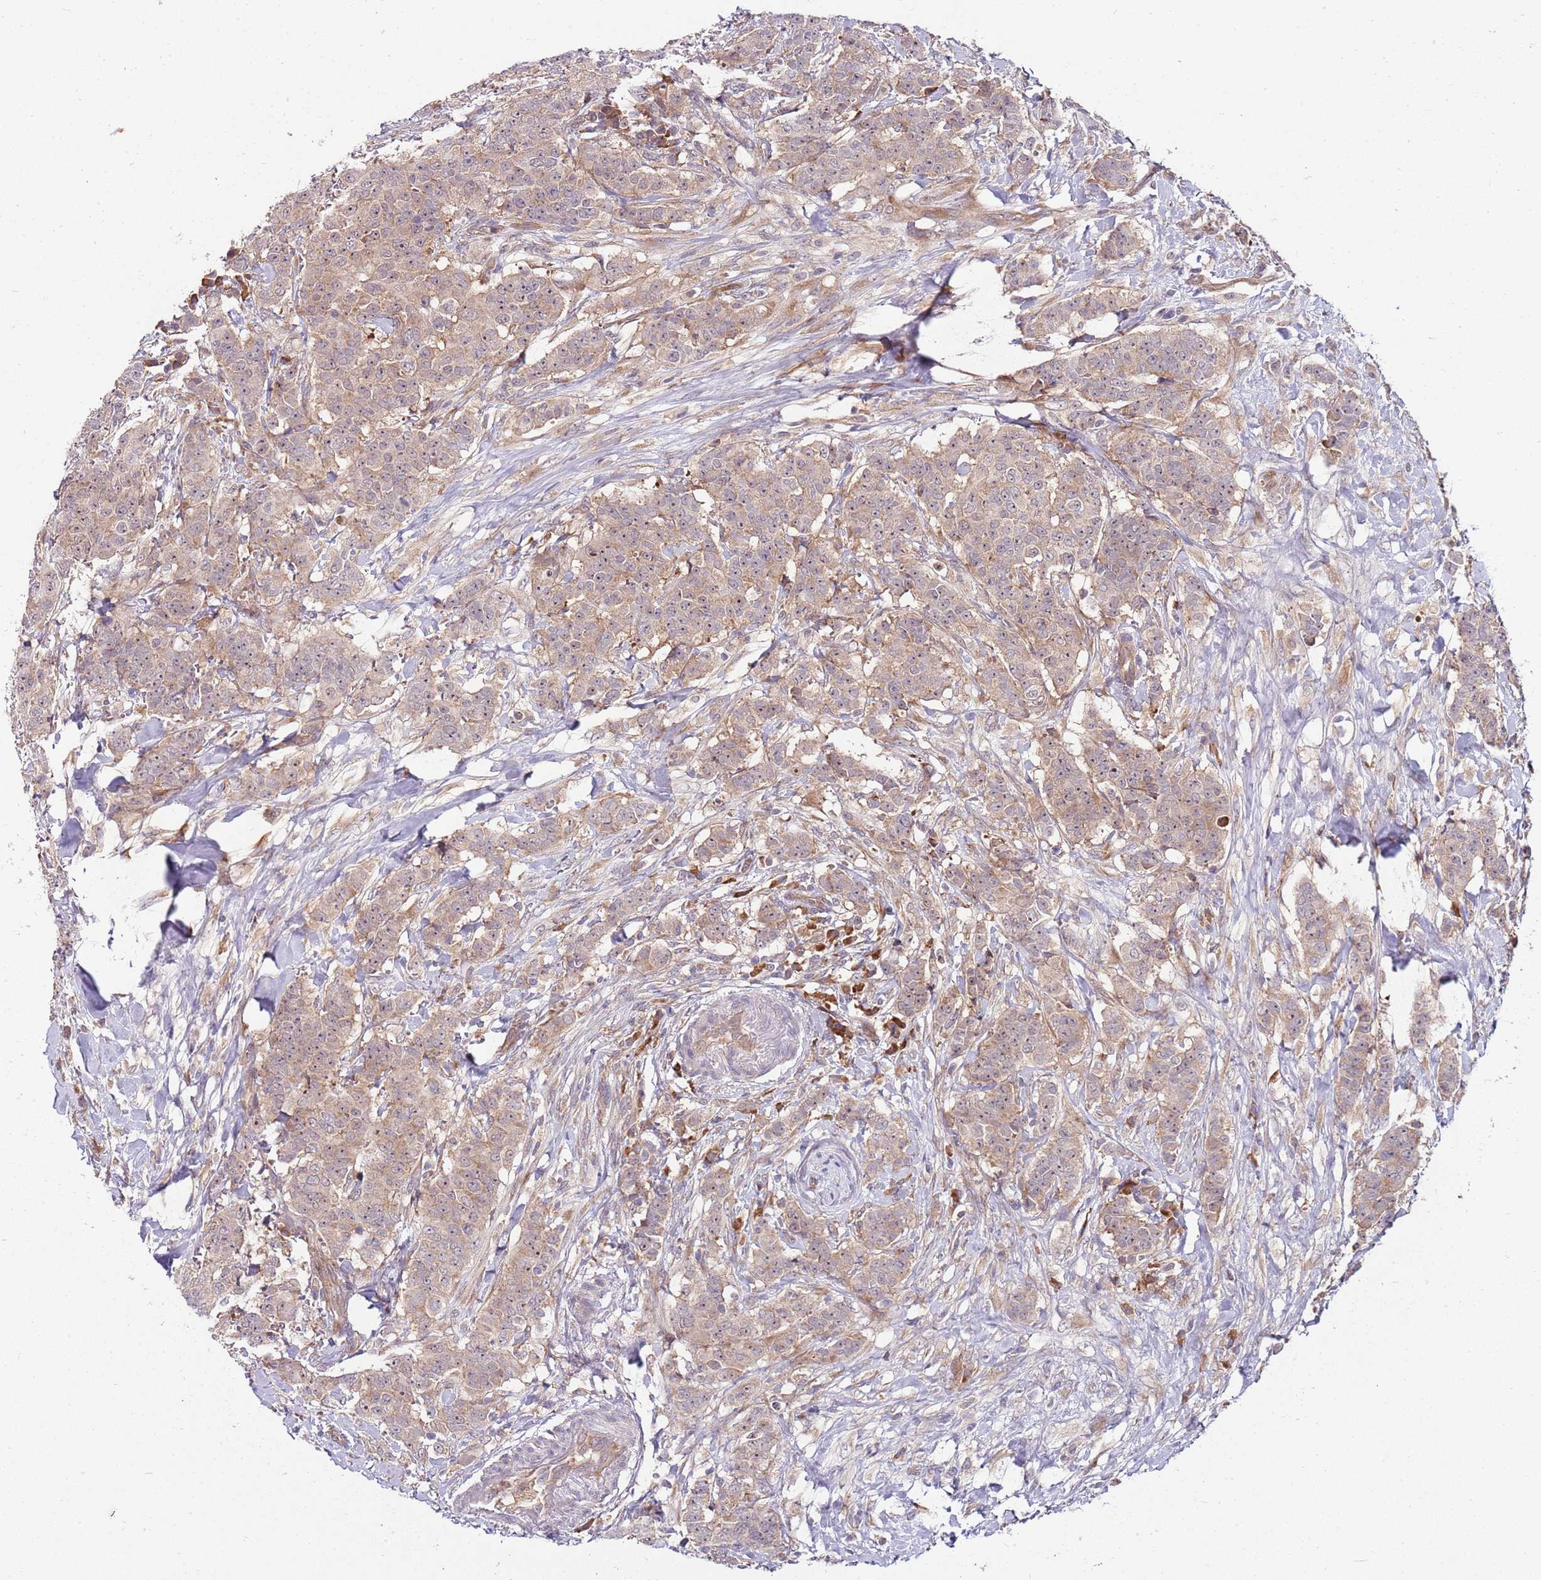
{"staining": {"intensity": "weak", "quantity": ">75%", "location": "cytoplasmic/membranous,nuclear"}, "tissue": "breast cancer", "cell_type": "Tumor cells", "image_type": "cancer", "snomed": [{"axis": "morphology", "description": "Duct carcinoma"}, {"axis": "topography", "description": "Breast"}], "caption": "Protein expression analysis of human breast invasive ductal carcinoma reveals weak cytoplasmic/membranous and nuclear positivity in about >75% of tumor cells.", "gene": "FBXL22", "patient": {"sex": "female", "age": 40}}